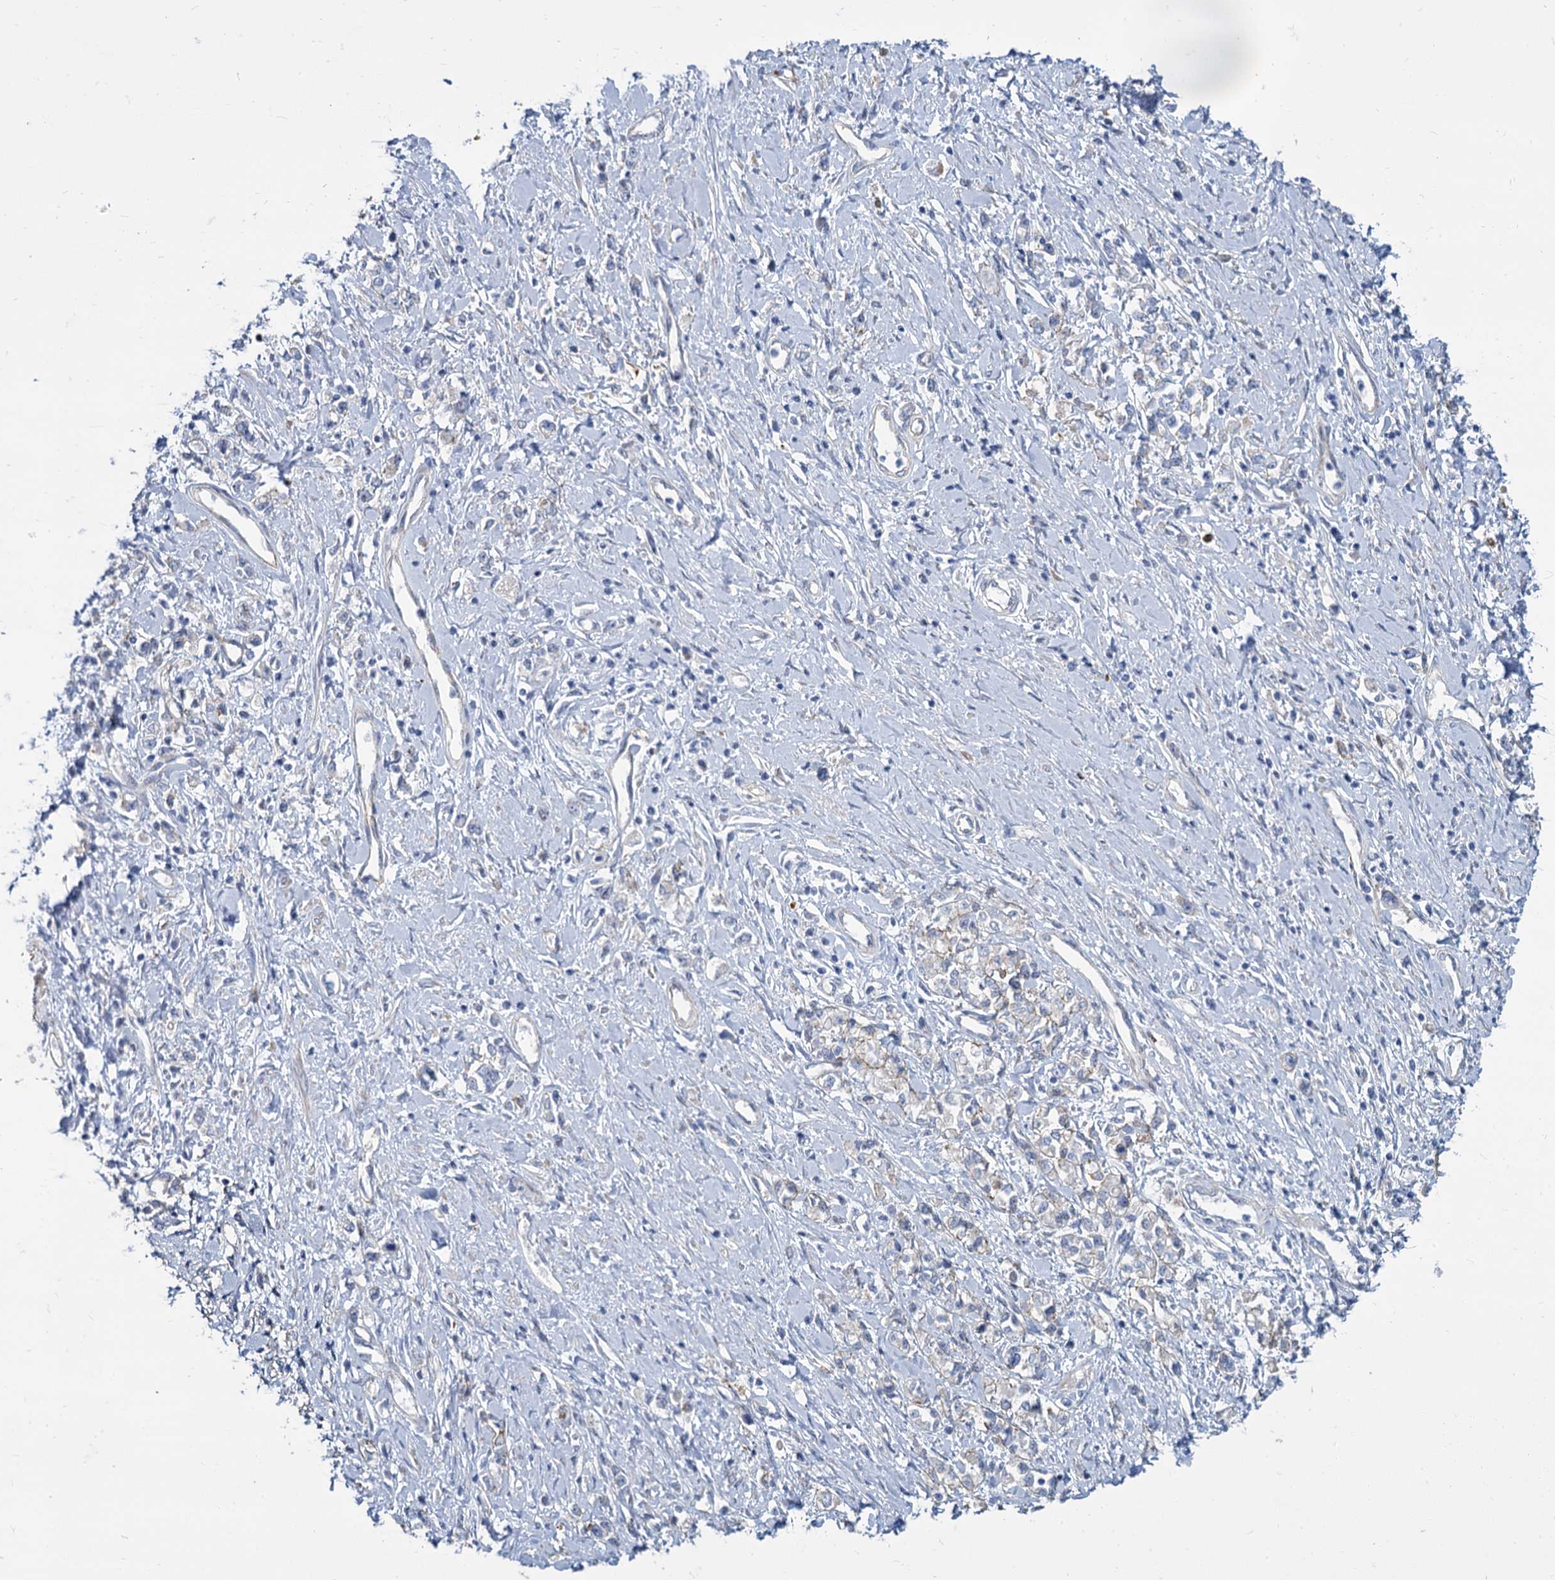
{"staining": {"intensity": "negative", "quantity": "none", "location": "none"}, "tissue": "stomach cancer", "cell_type": "Tumor cells", "image_type": "cancer", "snomed": [{"axis": "morphology", "description": "Adenocarcinoma, NOS"}, {"axis": "topography", "description": "Stomach"}], "caption": "Tumor cells show no significant protein expression in stomach adenocarcinoma. Brightfield microscopy of immunohistochemistry (IHC) stained with DAB (3,3'-diaminobenzidine) (brown) and hematoxylin (blue), captured at high magnification.", "gene": "TRIM77", "patient": {"sex": "female", "age": 76}}